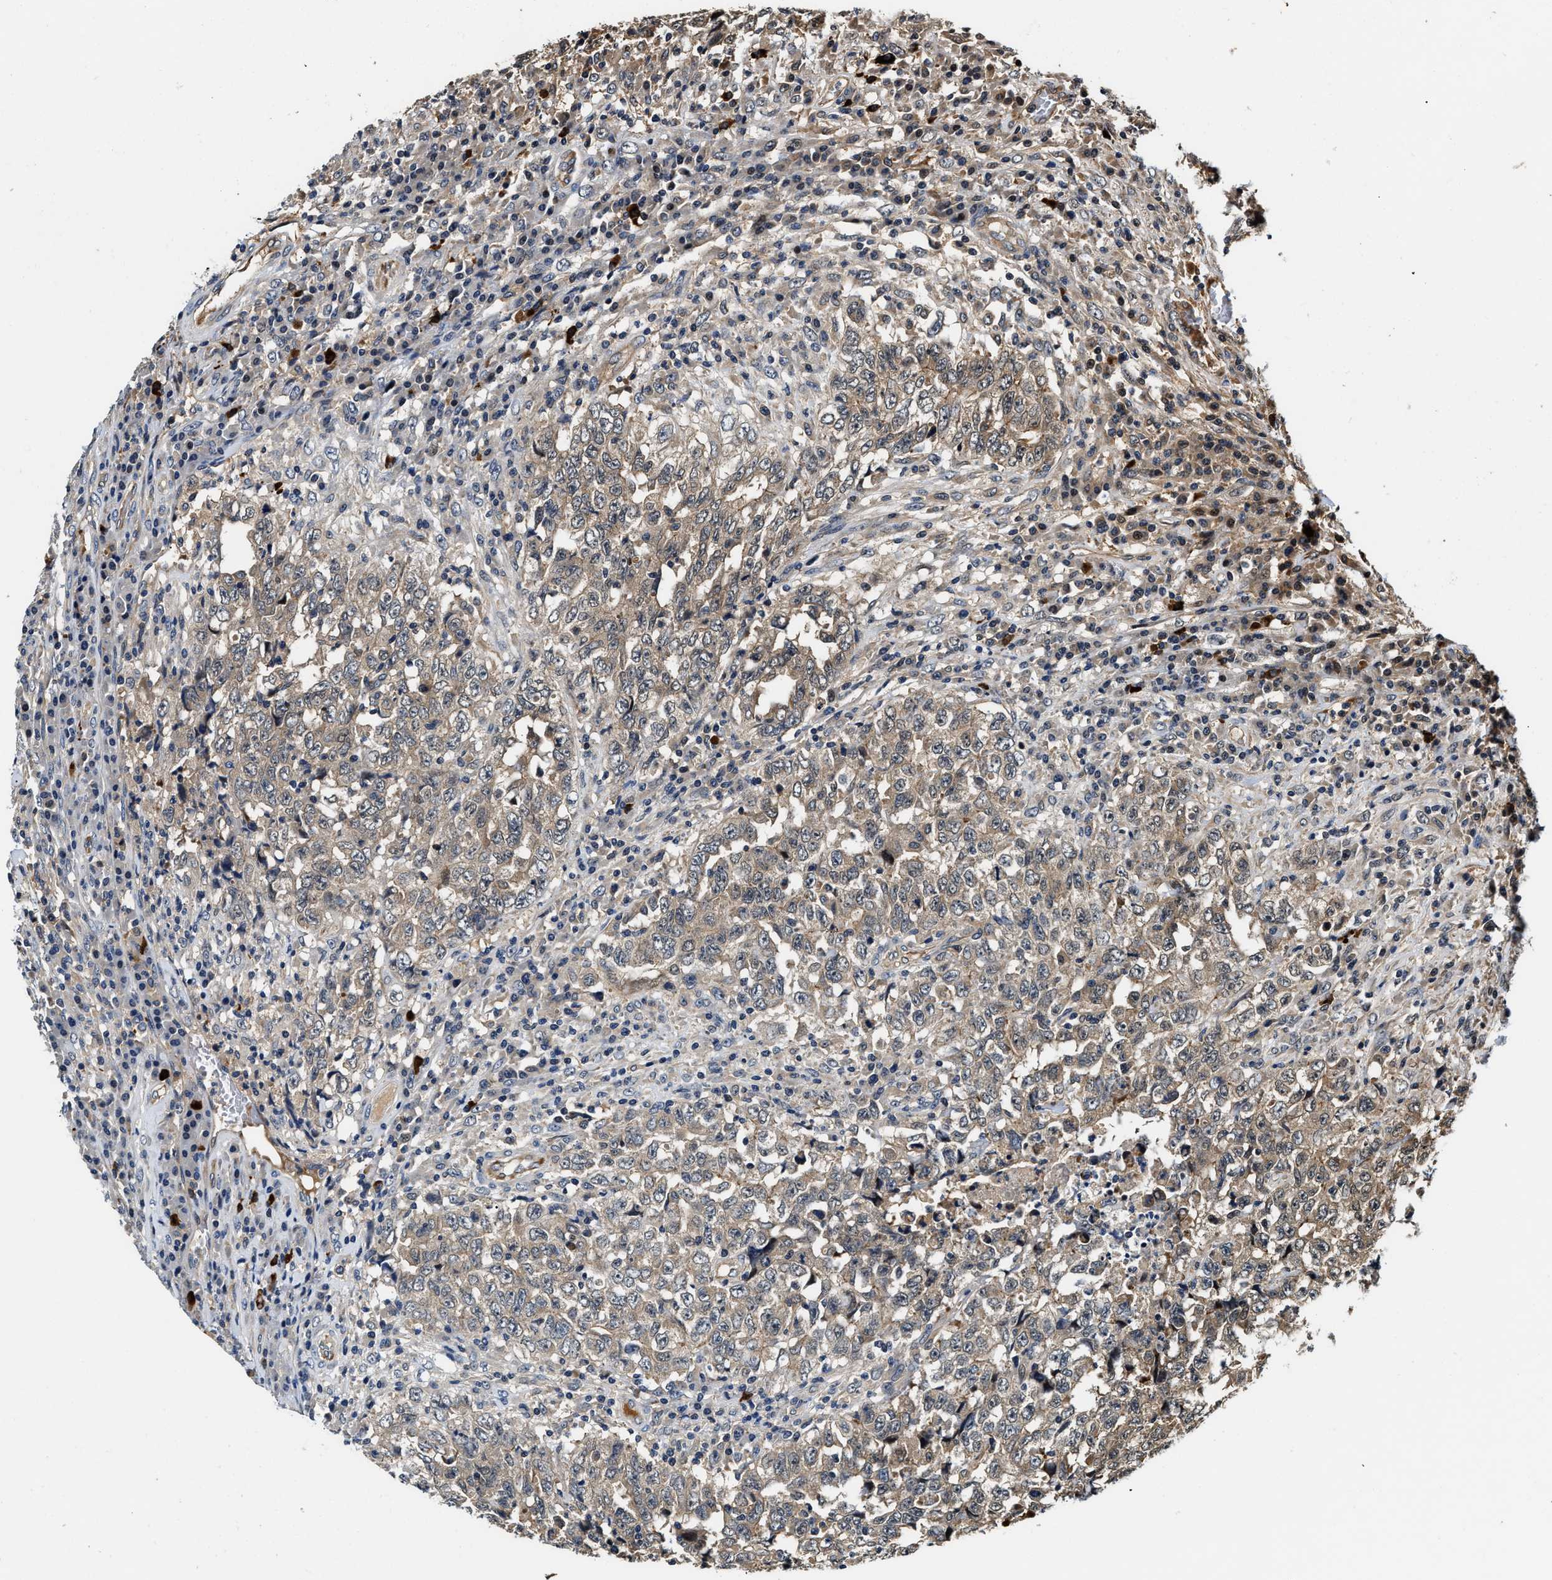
{"staining": {"intensity": "weak", "quantity": "<25%", "location": "cytoplasmic/membranous"}, "tissue": "testis cancer", "cell_type": "Tumor cells", "image_type": "cancer", "snomed": [{"axis": "morphology", "description": "Necrosis, NOS"}, {"axis": "morphology", "description": "Carcinoma, Embryonal, NOS"}, {"axis": "topography", "description": "Testis"}], "caption": "The immunohistochemistry (IHC) photomicrograph has no significant positivity in tumor cells of testis cancer (embryonal carcinoma) tissue. (DAB (3,3'-diaminobenzidine) IHC, high magnification).", "gene": "TUT7", "patient": {"sex": "male", "age": 19}}